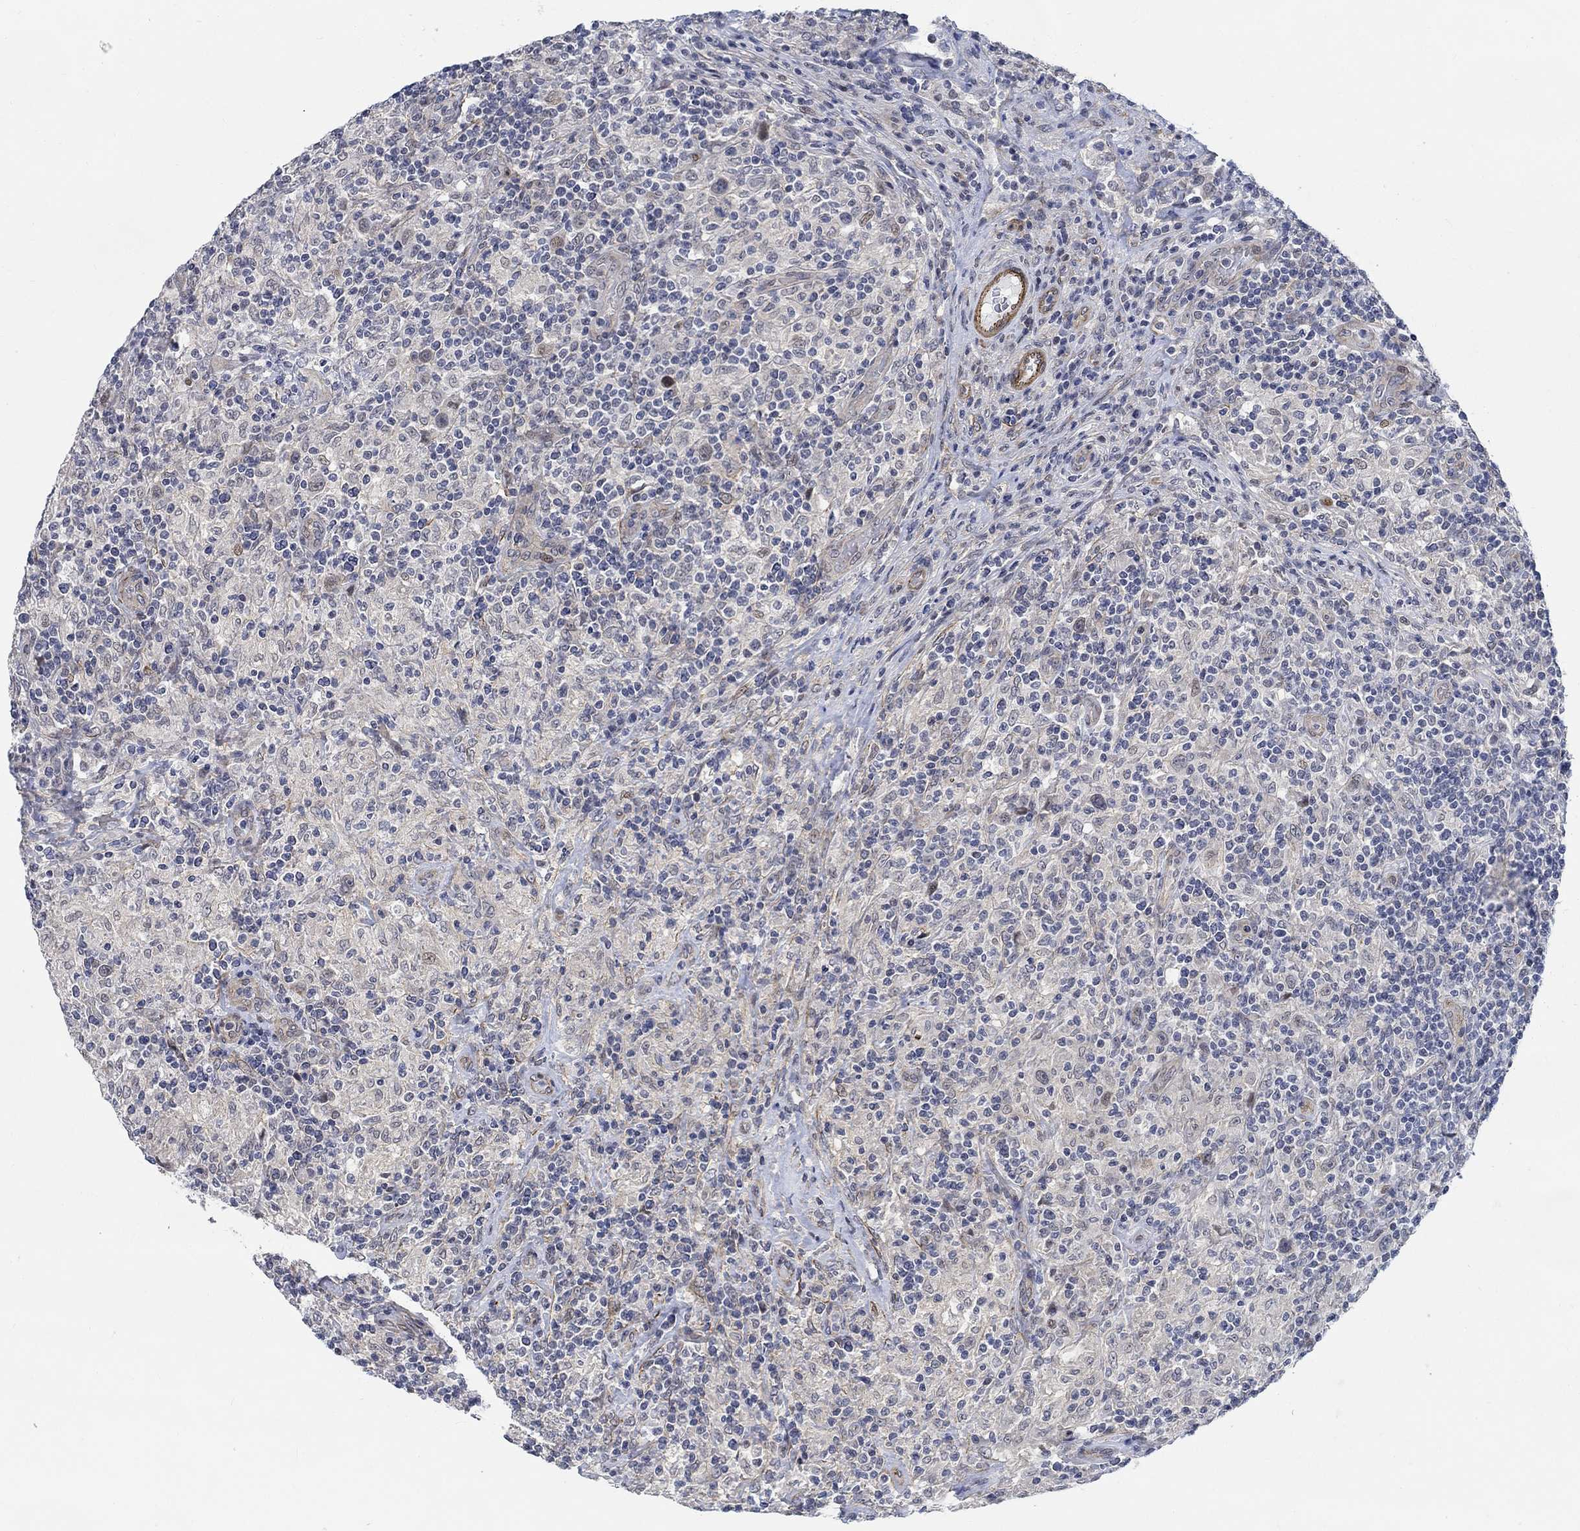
{"staining": {"intensity": "negative", "quantity": "none", "location": "none"}, "tissue": "lymphoma", "cell_type": "Tumor cells", "image_type": "cancer", "snomed": [{"axis": "morphology", "description": "Hodgkin's disease, NOS"}, {"axis": "topography", "description": "Lymph node"}], "caption": "Immunohistochemistry (IHC) photomicrograph of neoplastic tissue: Hodgkin's disease stained with DAB exhibits no significant protein positivity in tumor cells. The staining was performed using DAB to visualize the protein expression in brown, while the nuclei were stained in blue with hematoxylin (Magnification: 20x).", "gene": "KCNH8", "patient": {"sex": "male", "age": 70}}